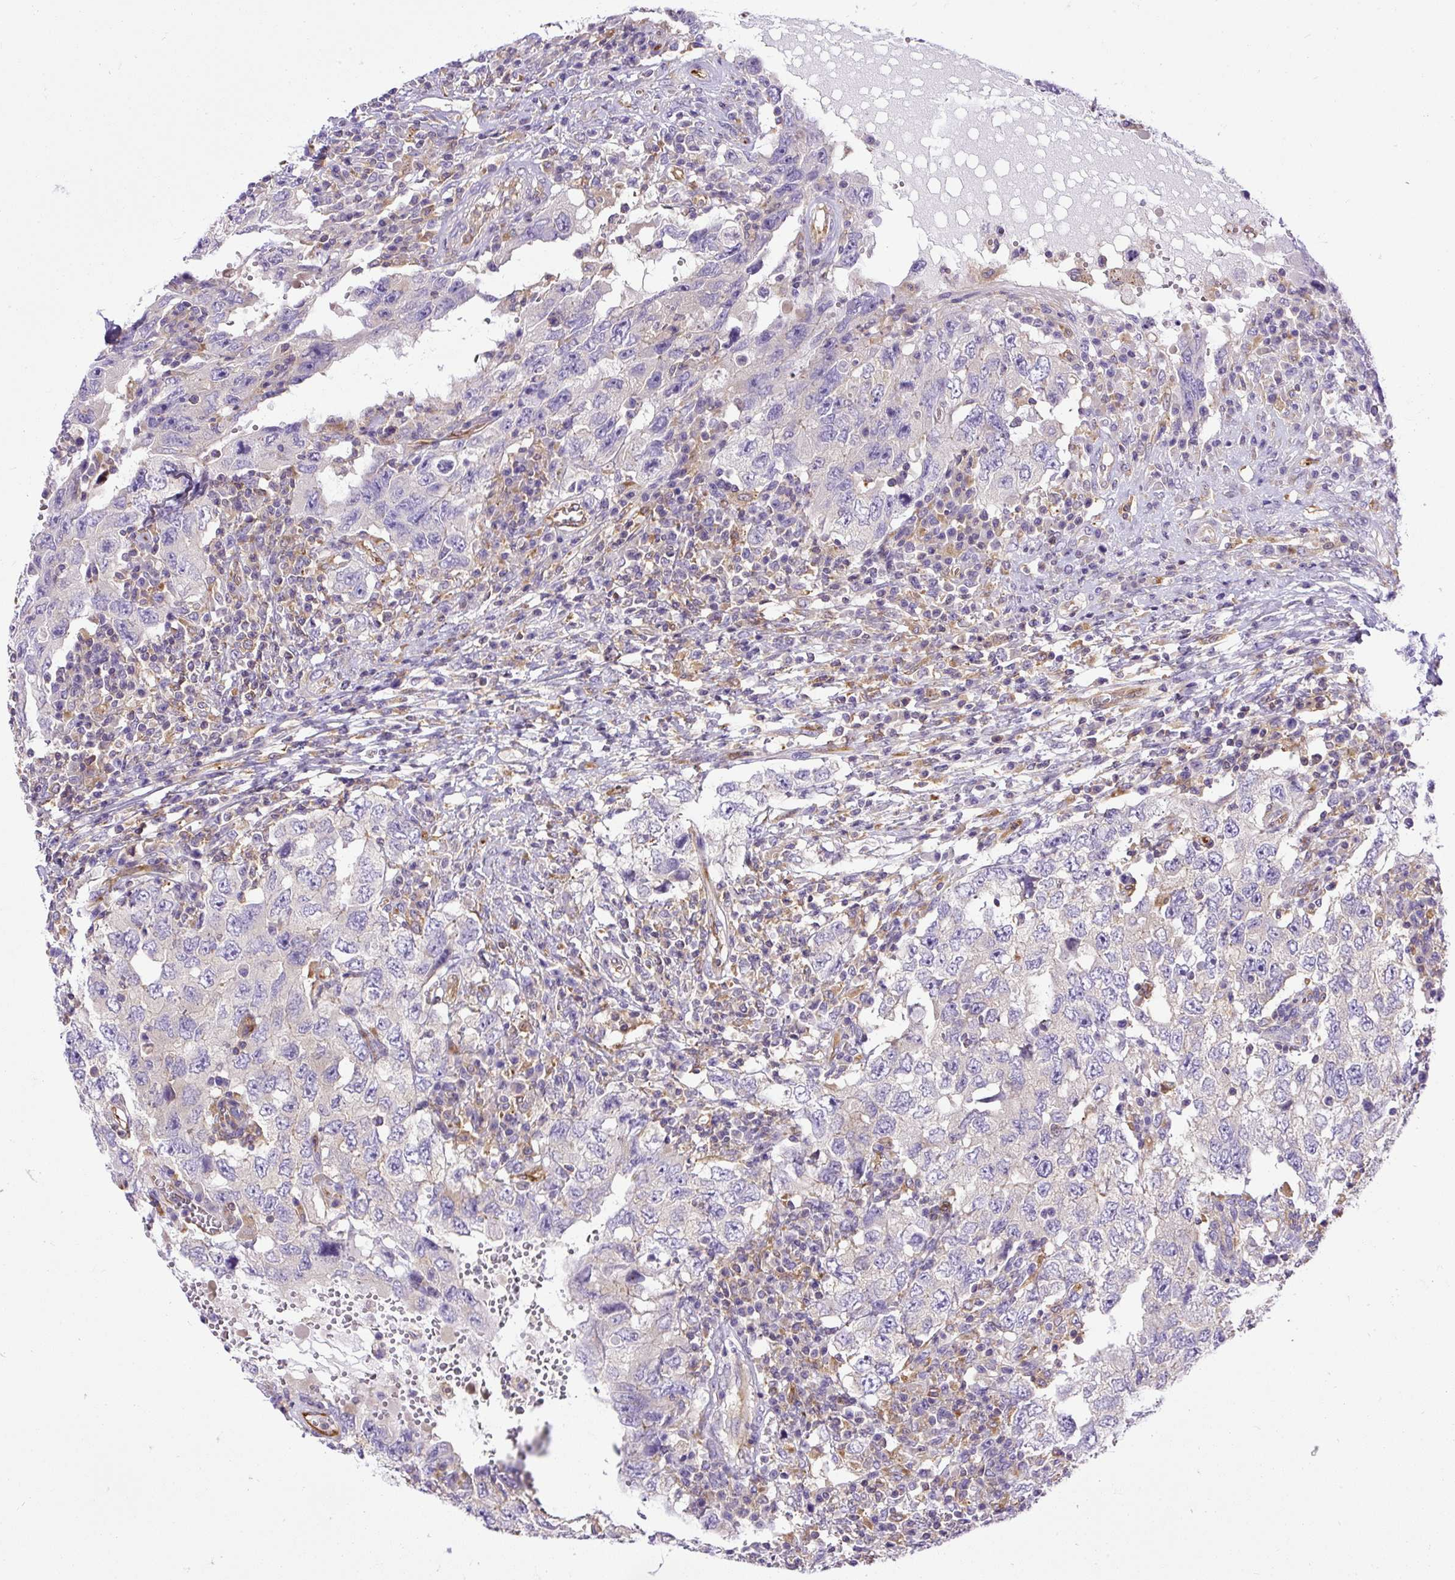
{"staining": {"intensity": "negative", "quantity": "none", "location": "none"}, "tissue": "testis cancer", "cell_type": "Tumor cells", "image_type": "cancer", "snomed": [{"axis": "morphology", "description": "Carcinoma, Embryonal, NOS"}, {"axis": "topography", "description": "Testis"}], "caption": "This is an immunohistochemistry (IHC) histopathology image of human testis cancer. There is no staining in tumor cells.", "gene": "MAP1S", "patient": {"sex": "male", "age": 26}}